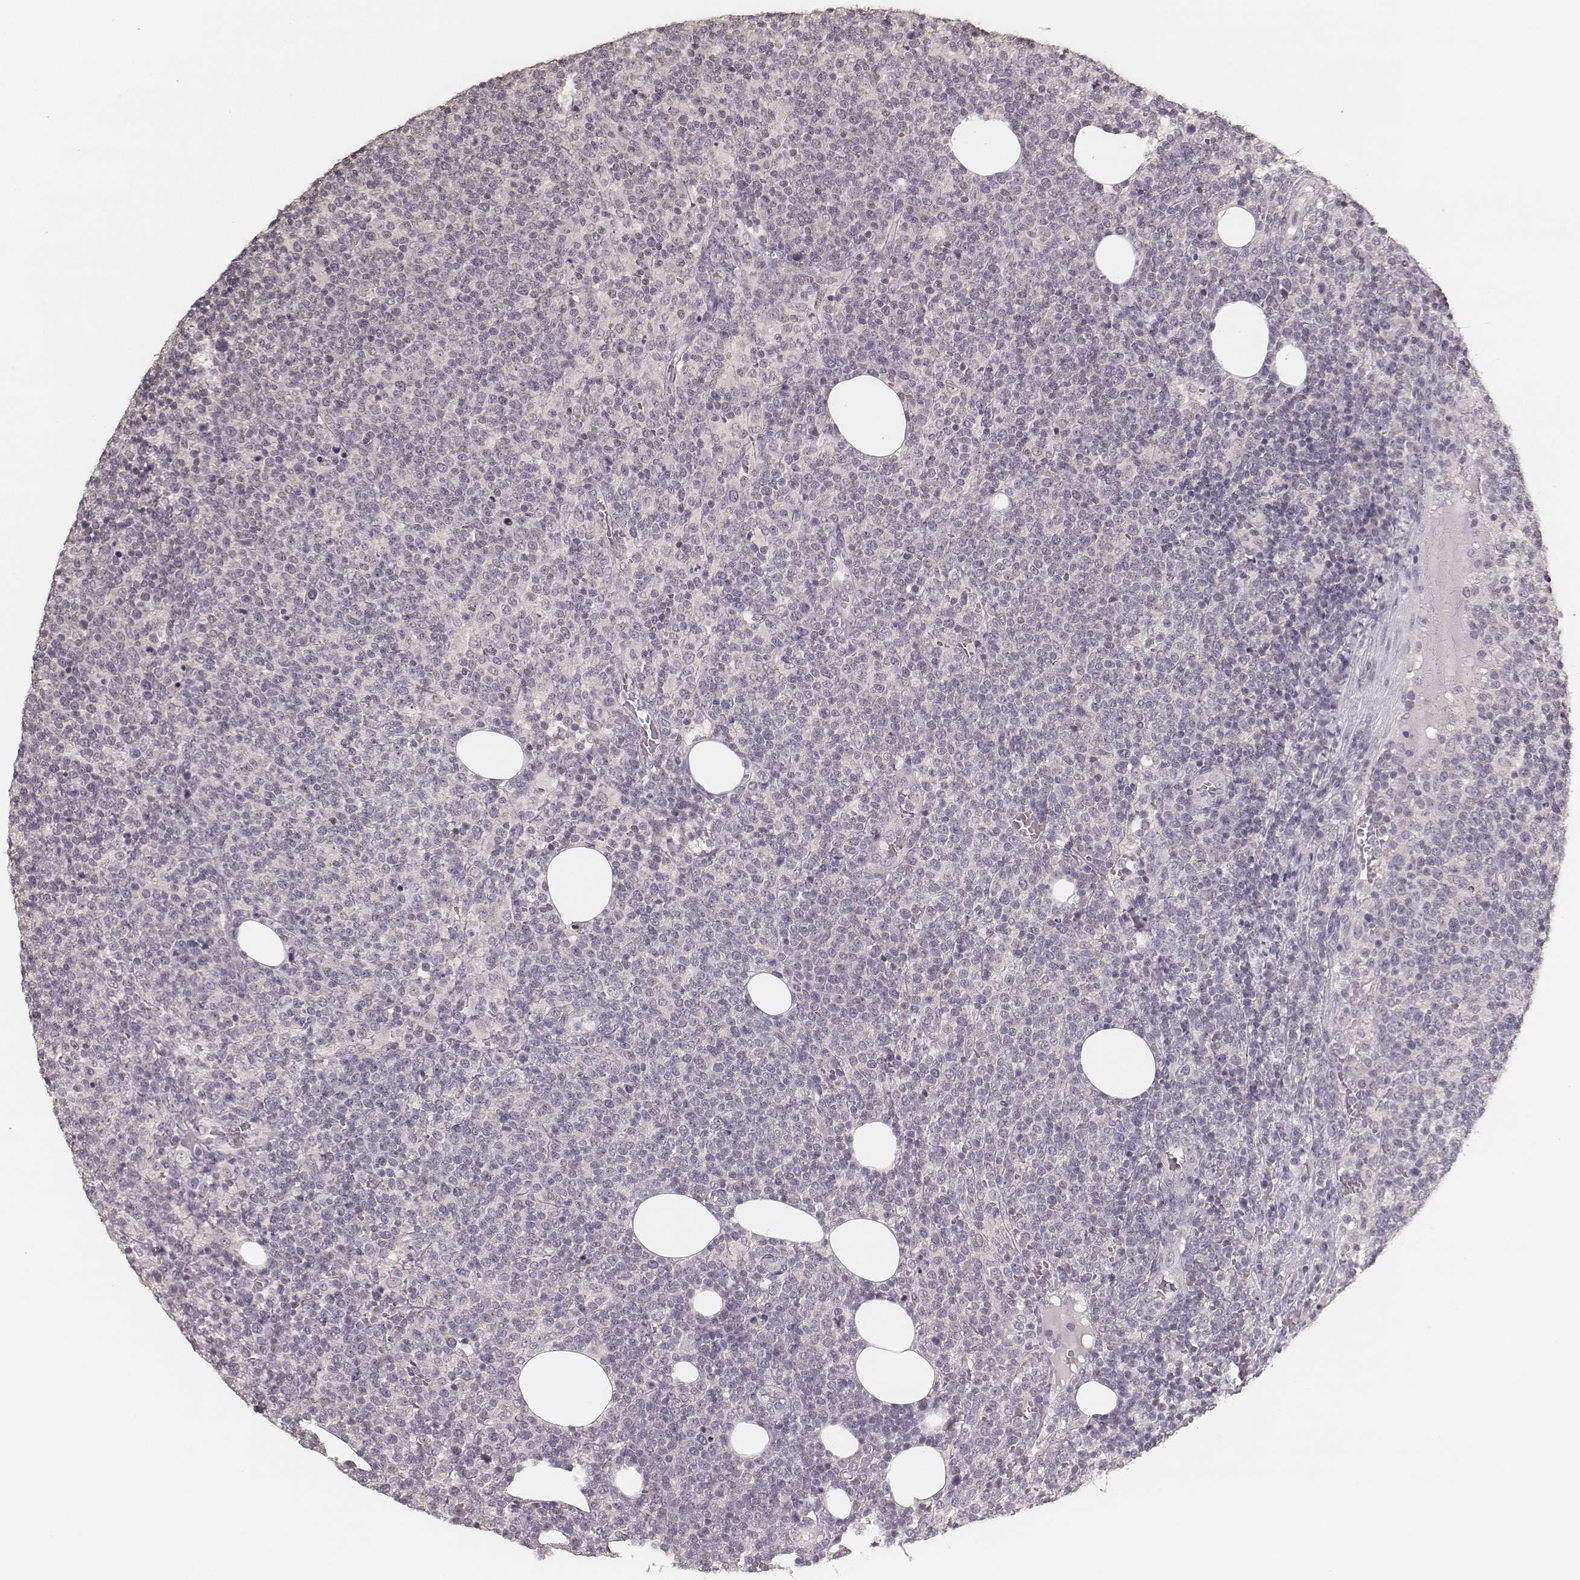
{"staining": {"intensity": "negative", "quantity": "none", "location": "none"}, "tissue": "lymphoma", "cell_type": "Tumor cells", "image_type": "cancer", "snomed": [{"axis": "morphology", "description": "Malignant lymphoma, non-Hodgkin's type, High grade"}, {"axis": "topography", "description": "Lymph node"}], "caption": "Tumor cells show no significant protein expression in lymphoma.", "gene": "LY6K", "patient": {"sex": "male", "age": 61}}